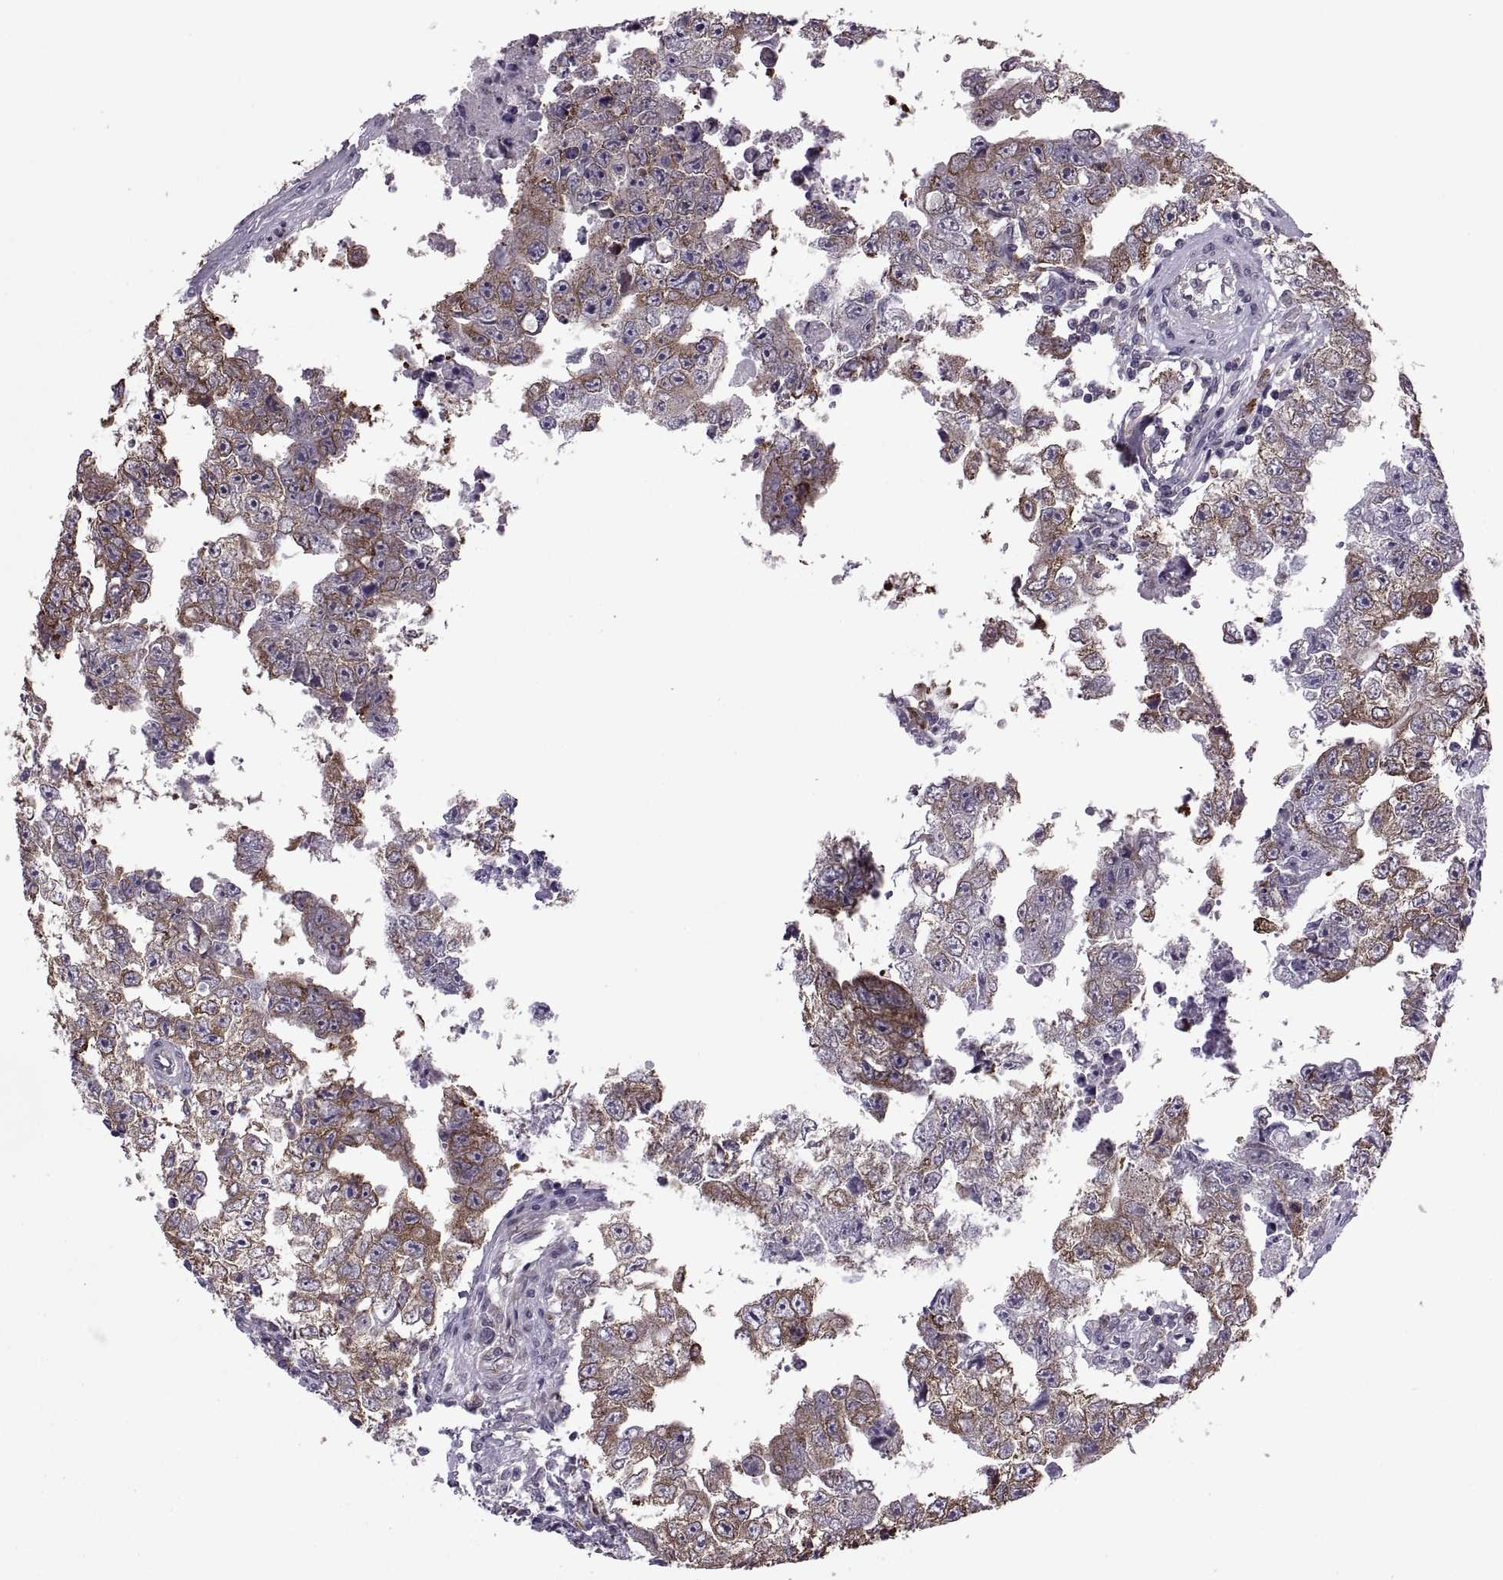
{"staining": {"intensity": "strong", "quantity": "25%-75%", "location": "cytoplasmic/membranous"}, "tissue": "testis cancer", "cell_type": "Tumor cells", "image_type": "cancer", "snomed": [{"axis": "morphology", "description": "Carcinoma, Embryonal, NOS"}, {"axis": "topography", "description": "Testis"}], "caption": "Human embryonal carcinoma (testis) stained for a protein (brown) demonstrates strong cytoplasmic/membranous positive staining in about 25%-75% of tumor cells.", "gene": "PABPC1", "patient": {"sex": "male", "age": 36}}